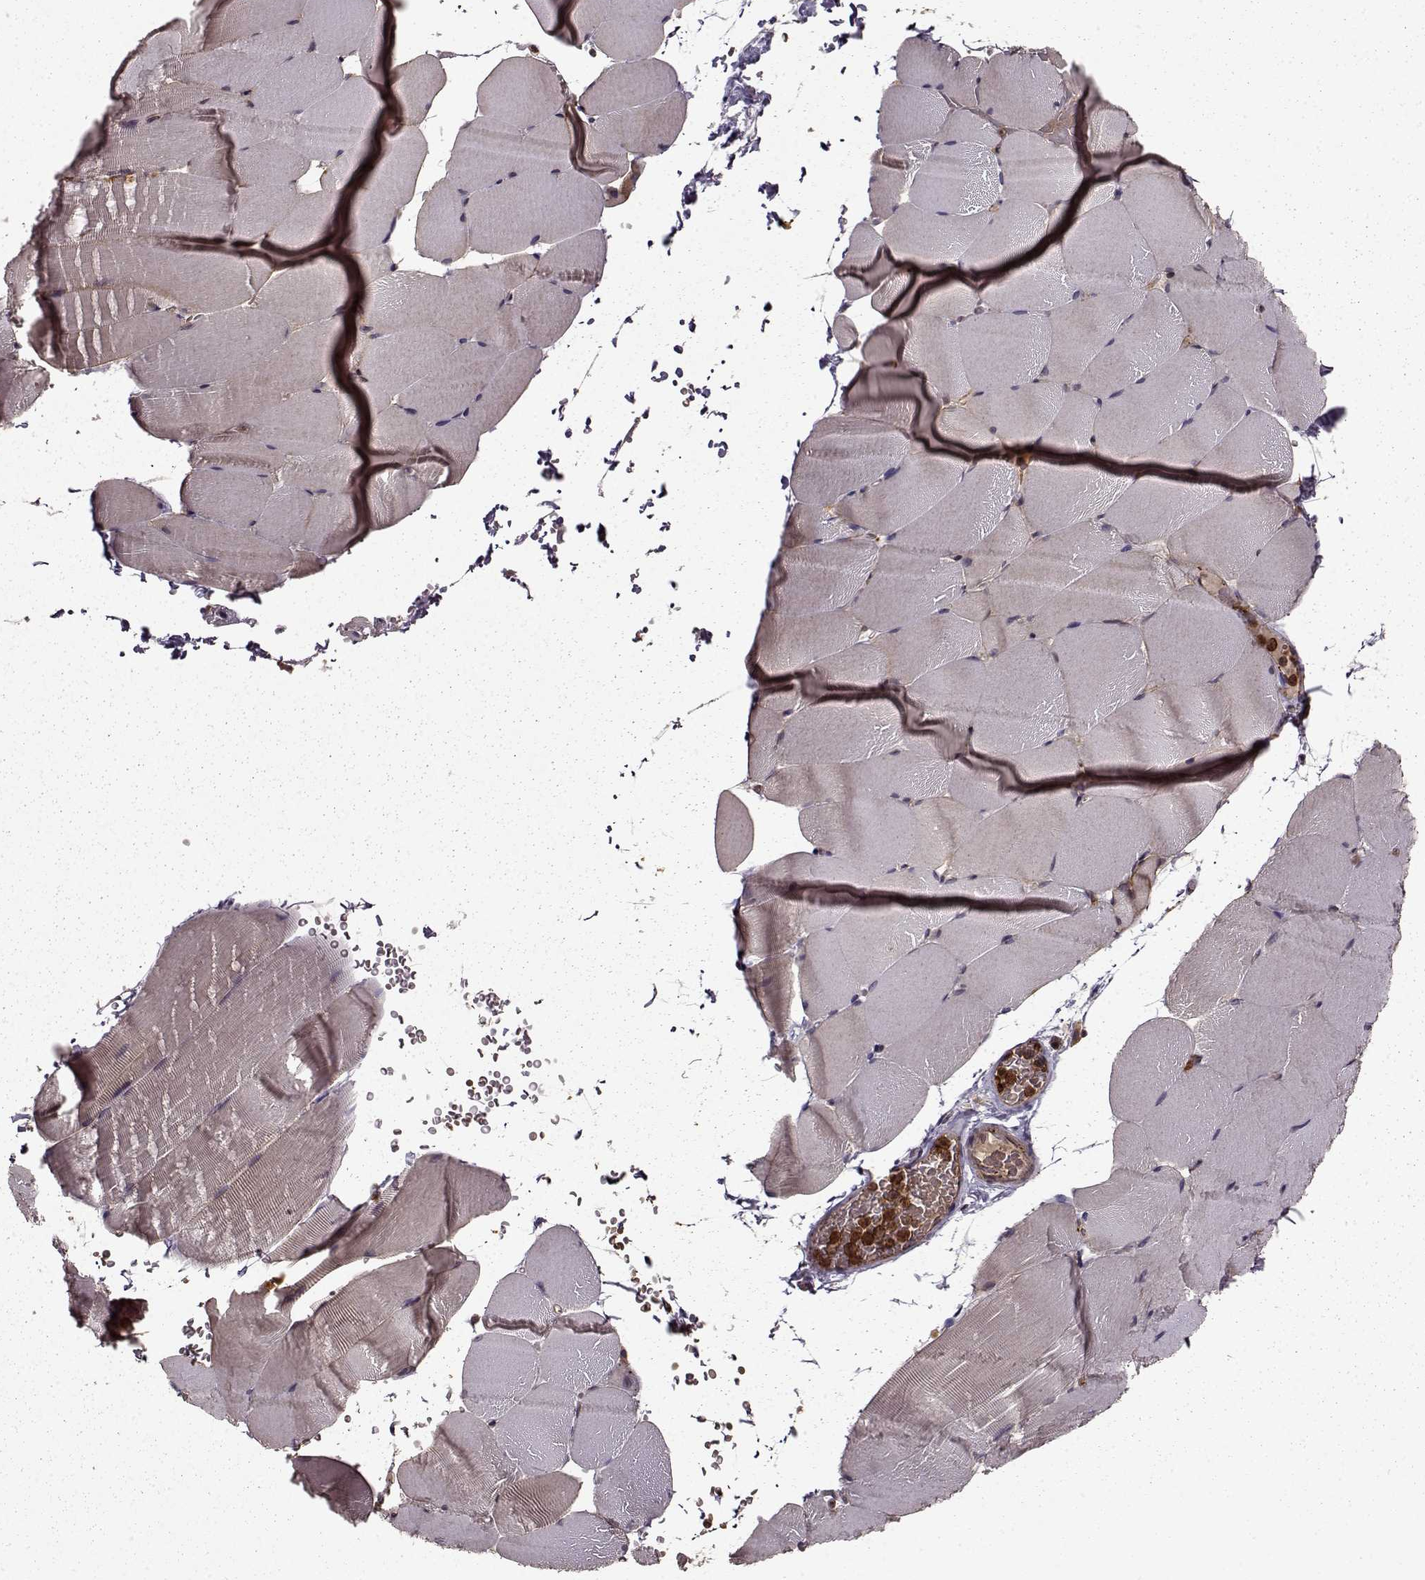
{"staining": {"intensity": "negative", "quantity": "none", "location": "none"}, "tissue": "skeletal muscle", "cell_type": "Myocytes", "image_type": "normal", "snomed": [{"axis": "morphology", "description": "Normal tissue, NOS"}, {"axis": "topography", "description": "Skeletal muscle"}], "caption": "A high-resolution image shows IHC staining of normal skeletal muscle, which exhibits no significant staining in myocytes. The staining is performed using DAB (3,3'-diaminobenzidine) brown chromogen with nuclei counter-stained in using hematoxylin.", "gene": "IFRD2", "patient": {"sex": "female", "age": 37}}